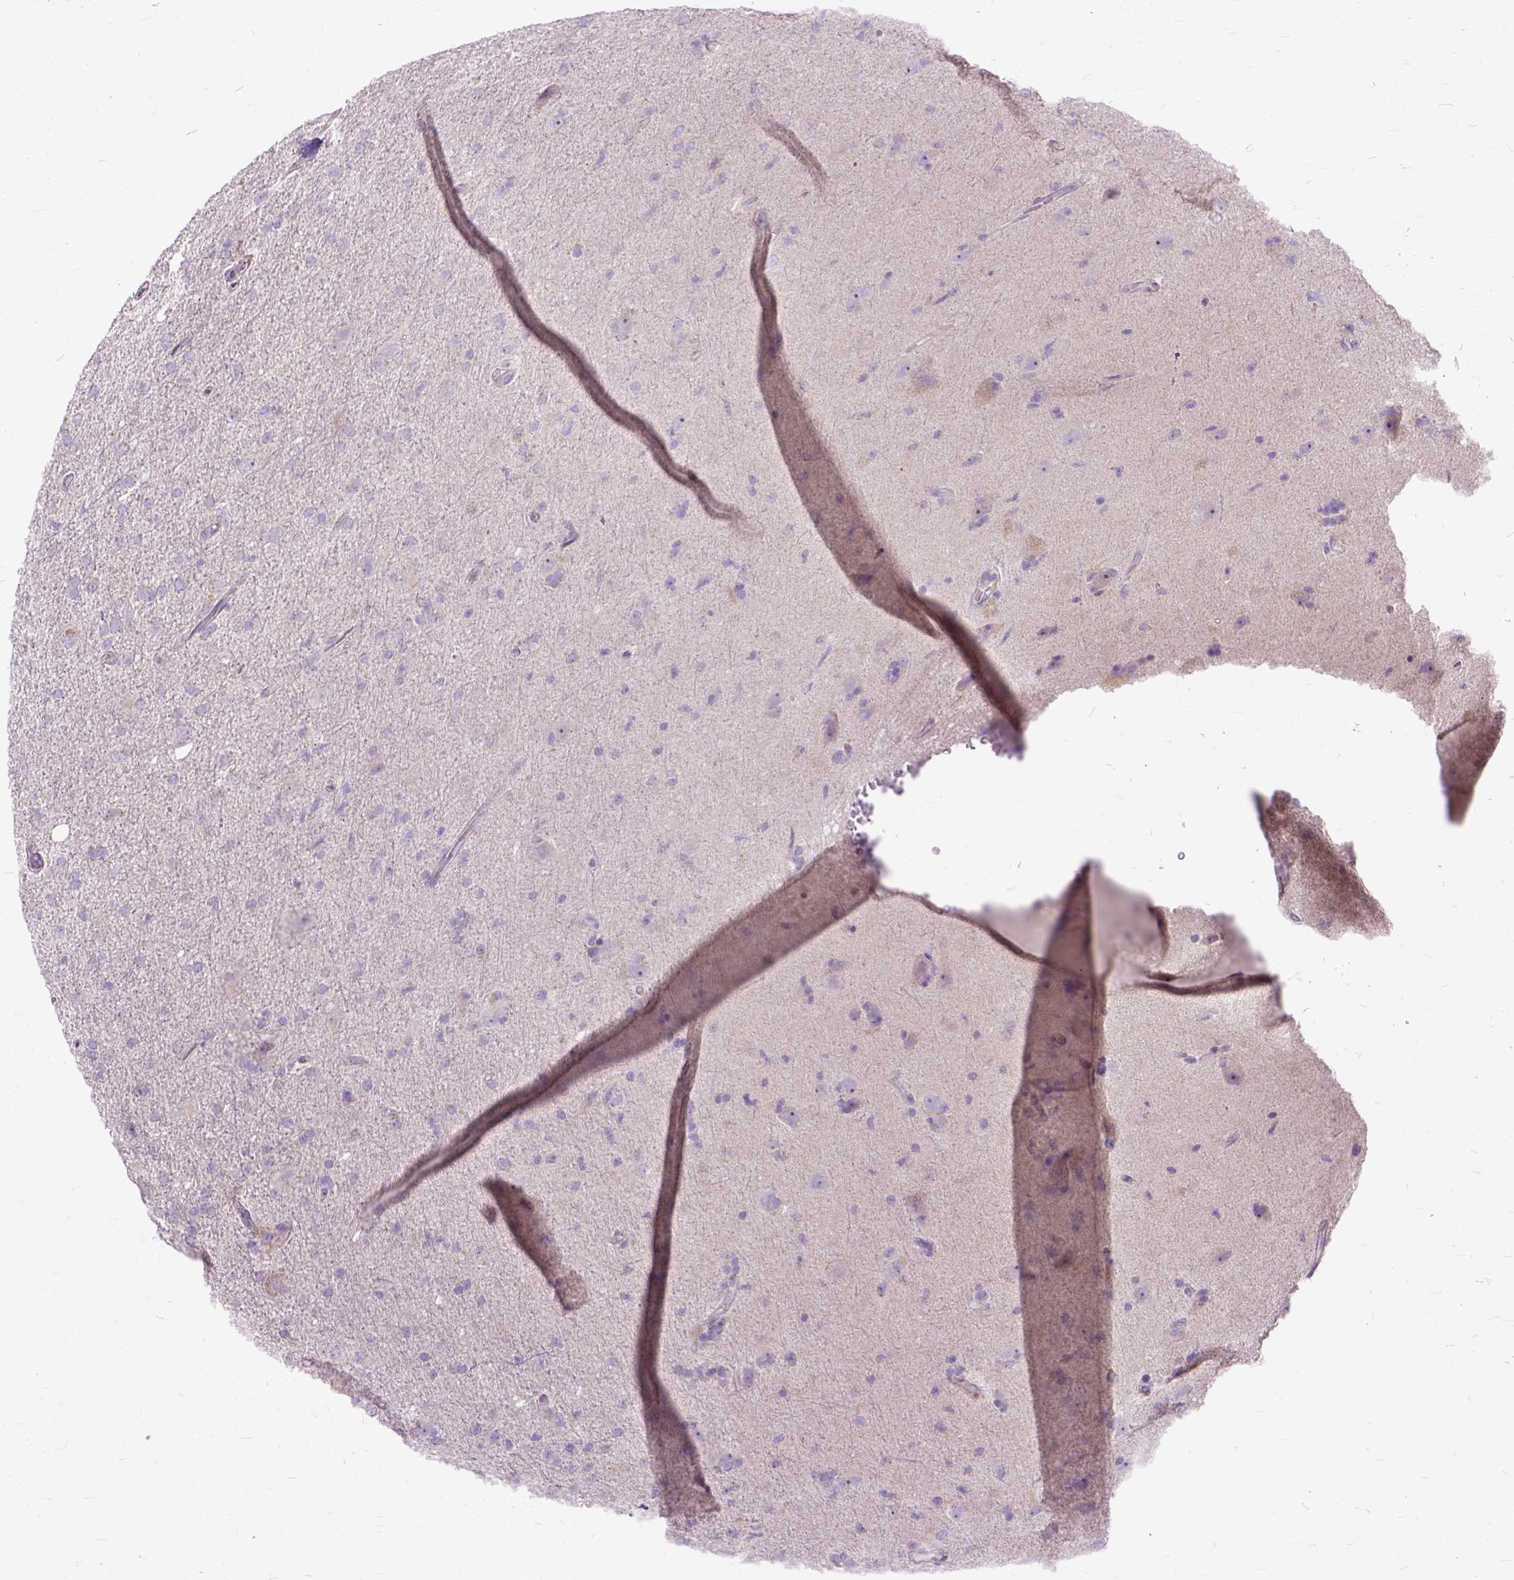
{"staining": {"intensity": "negative", "quantity": "none", "location": "none"}, "tissue": "glioma", "cell_type": "Tumor cells", "image_type": "cancer", "snomed": [{"axis": "morphology", "description": "Glioma, malignant, High grade"}, {"axis": "topography", "description": "Cerebral cortex"}], "caption": "IHC micrograph of human glioma stained for a protein (brown), which exhibits no positivity in tumor cells.", "gene": "CTAG2", "patient": {"sex": "male", "age": 70}}